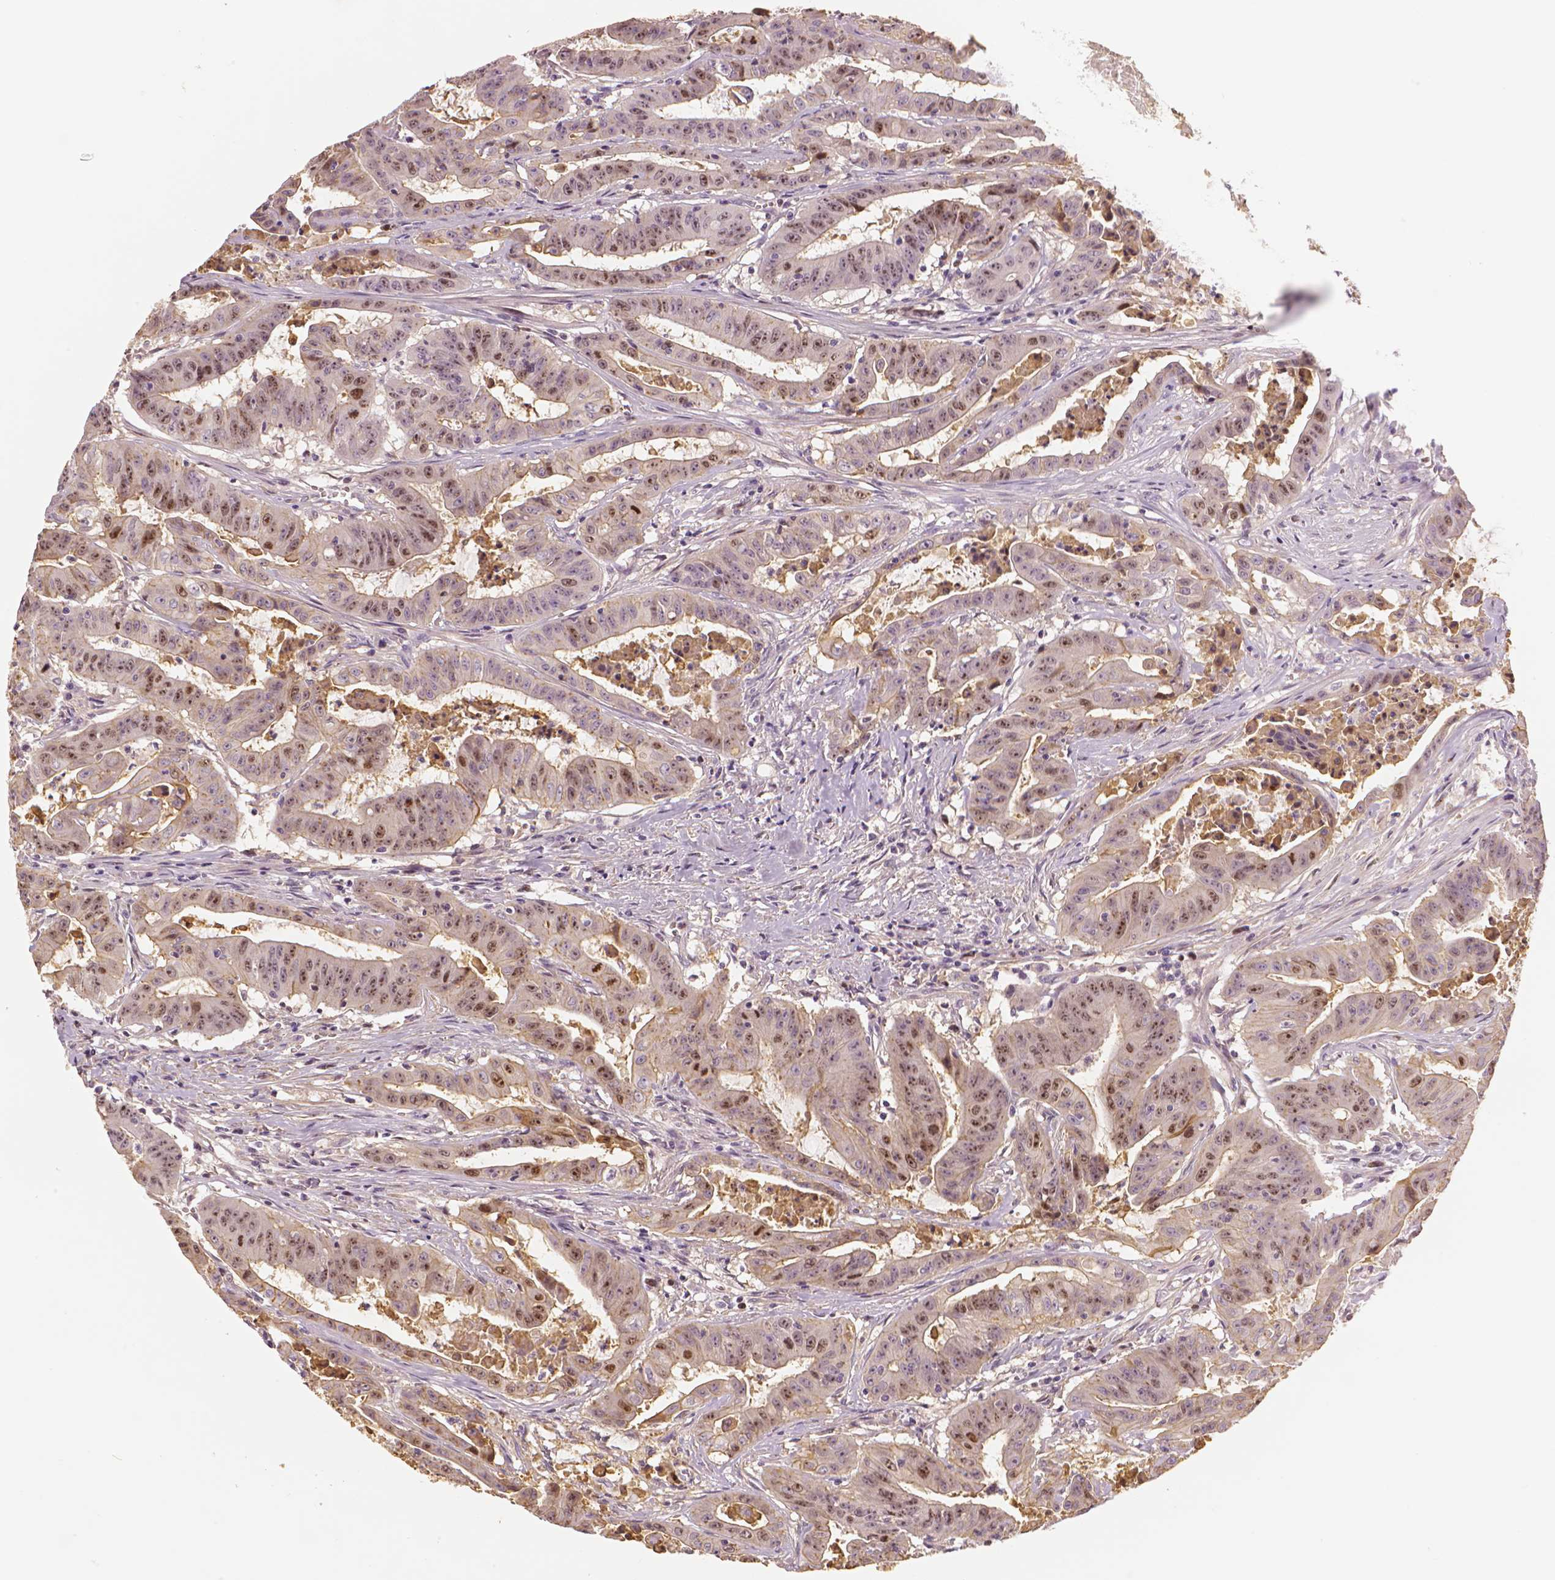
{"staining": {"intensity": "moderate", "quantity": "25%-75%", "location": "nuclear"}, "tissue": "colorectal cancer", "cell_type": "Tumor cells", "image_type": "cancer", "snomed": [{"axis": "morphology", "description": "Adenocarcinoma, NOS"}, {"axis": "topography", "description": "Colon"}], "caption": "IHC staining of adenocarcinoma (colorectal), which reveals medium levels of moderate nuclear staining in approximately 25%-75% of tumor cells indicating moderate nuclear protein staining. The staining was performed using DAB (brown) for protein detection and nuclei were counterstained in hematoxylin (blue).", "gene": "MKI67", "patient": {"sex": "male", "age": 33}}